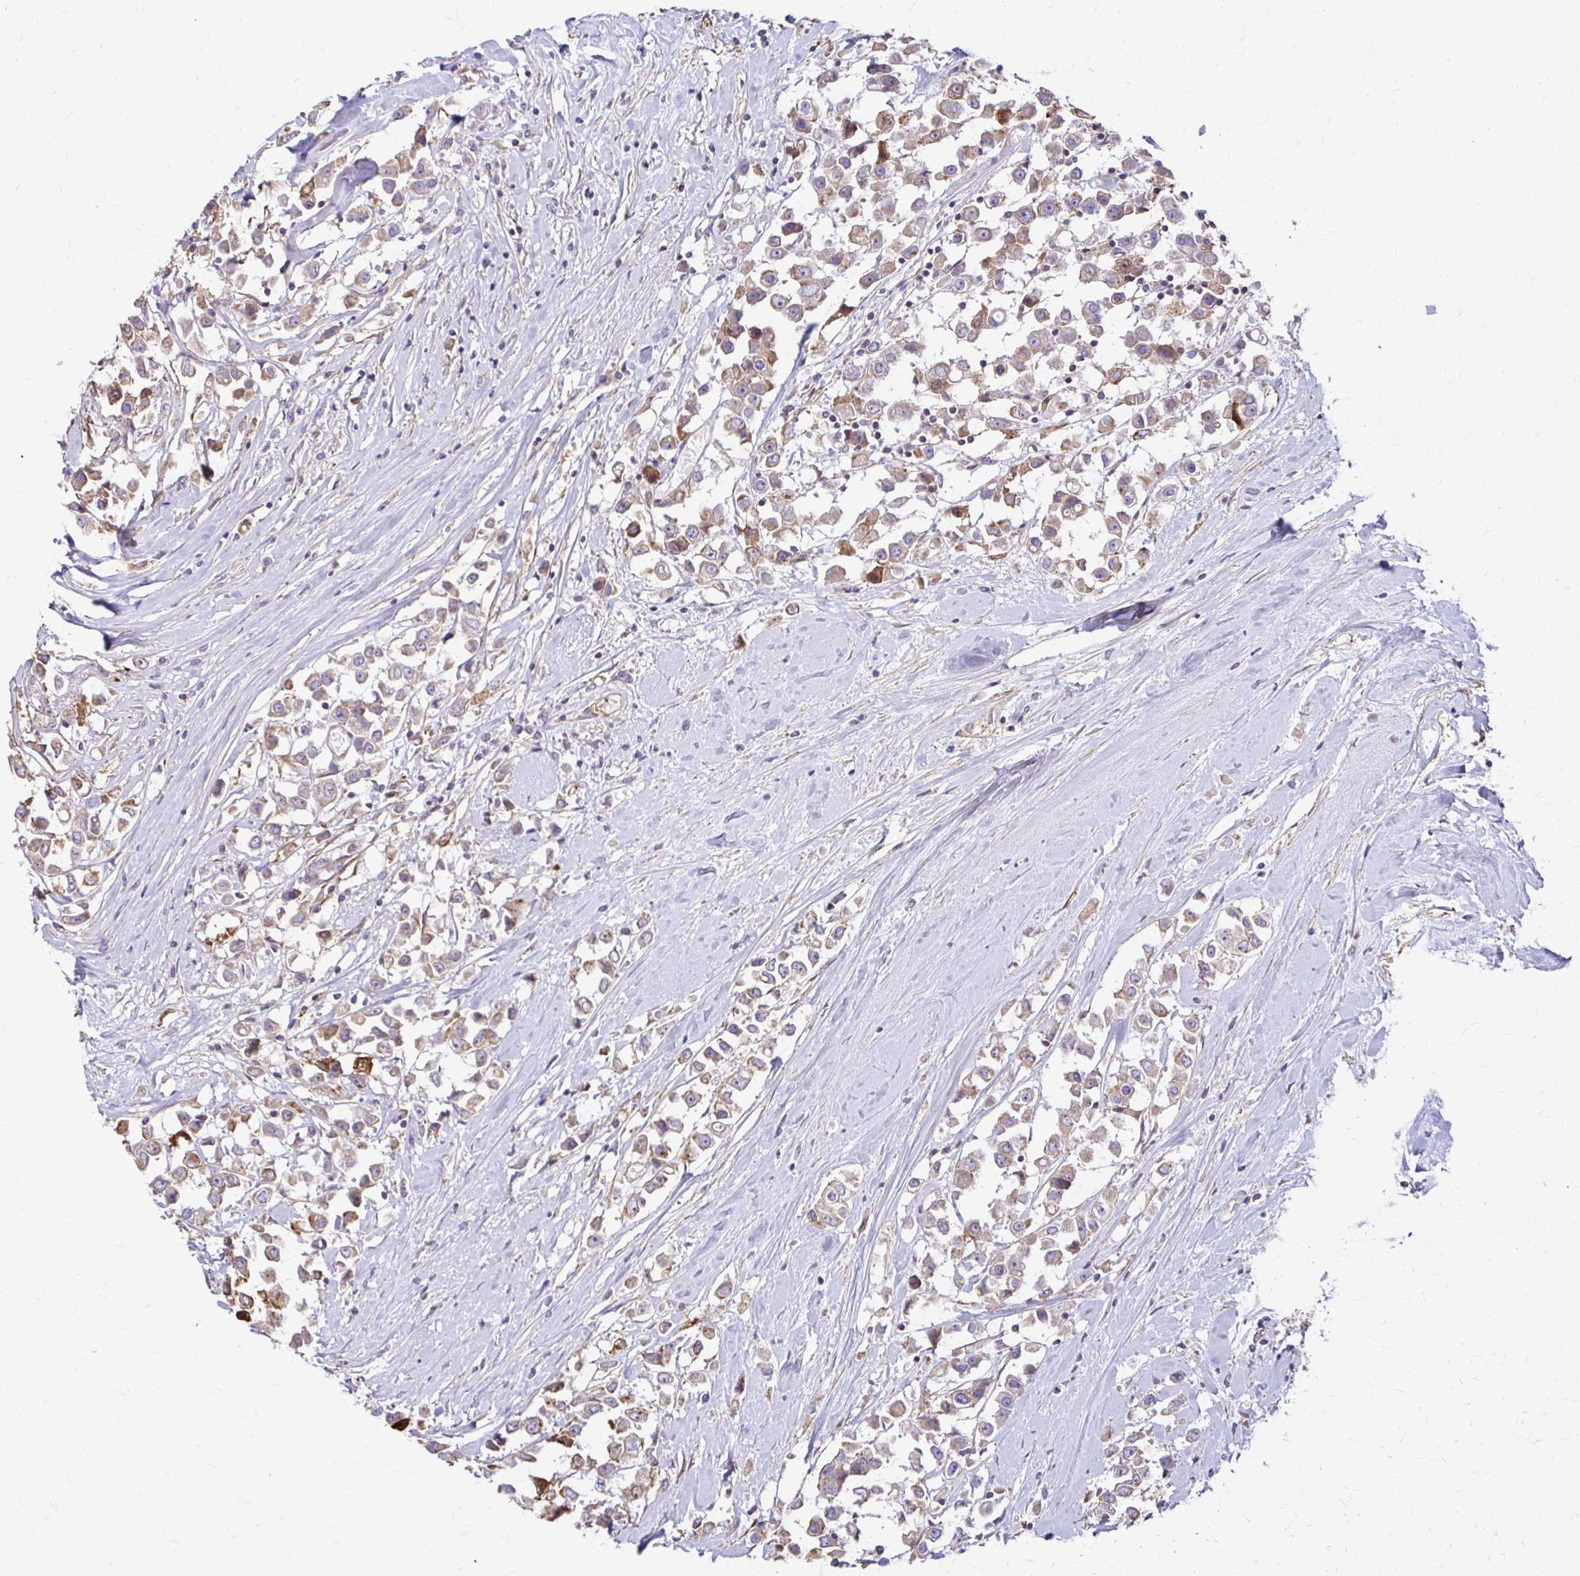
{"staining": {"intensity": "weak", "quantity": ">75%", "location": "cytoplasmic/membranous"}, "tissue": "breast cancer", "cell_type": "Tumor cells", "image_type": "cancer", "snomed": [{"axis": "morphology", "description": "Duct carcinoma"}, {"axis": "topography", "description": "Breast"}], "caption": "Brown immunohistochemical staining in breast cancer shows weak cytoplasmic/membranous expression in approximately >75% of tumor cells. The staining is performed using DAB brown chromogen to label protein expression. The nuclei are counter-stained blue using hematoxylin.", "gene": "DSP", "patient": {"sex": "female", "age": 61}}